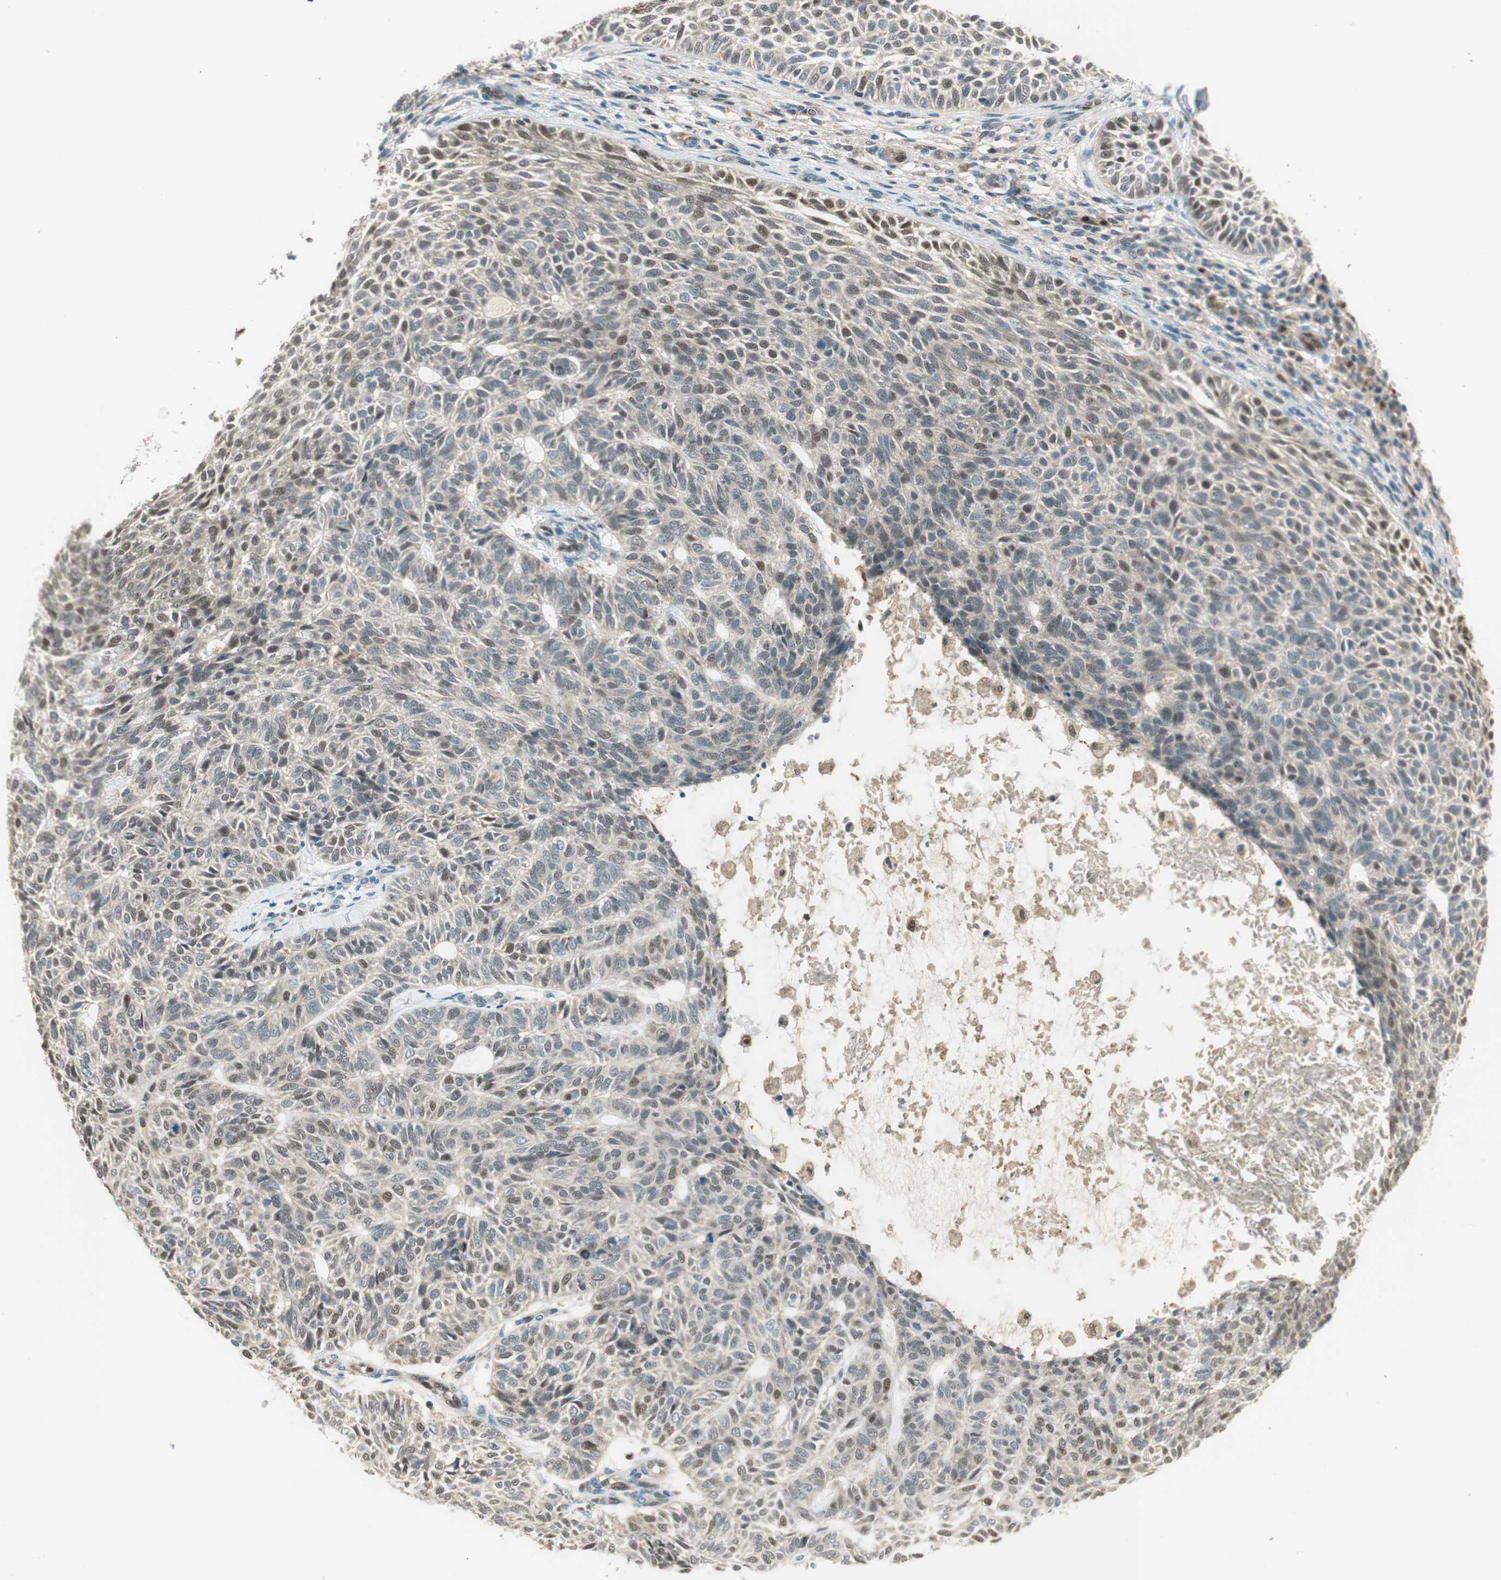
{"staining": {"intensity": "moderate", "quantity": "<25%", "location": "nuclear"}, "tissue": "skin cancer", "cell_type": "Tumor cells", "image_type": "cancer", "snomed": [{"axis": "morphology", "description": "Basal cell carcinoma"}, {"axis": "topography", "description": "Skin"}], "caption": "Immunohistochemistry image of neoplastic tissue: human skin basal cell carcinoma stained using IHC shows low levels of moderate protein expression localized specifically in the nuclear of tumor cells, appearing as a nuclear brown color.", "gene": "LTA4H", "patient": {"sex": "male", "age": 87}}